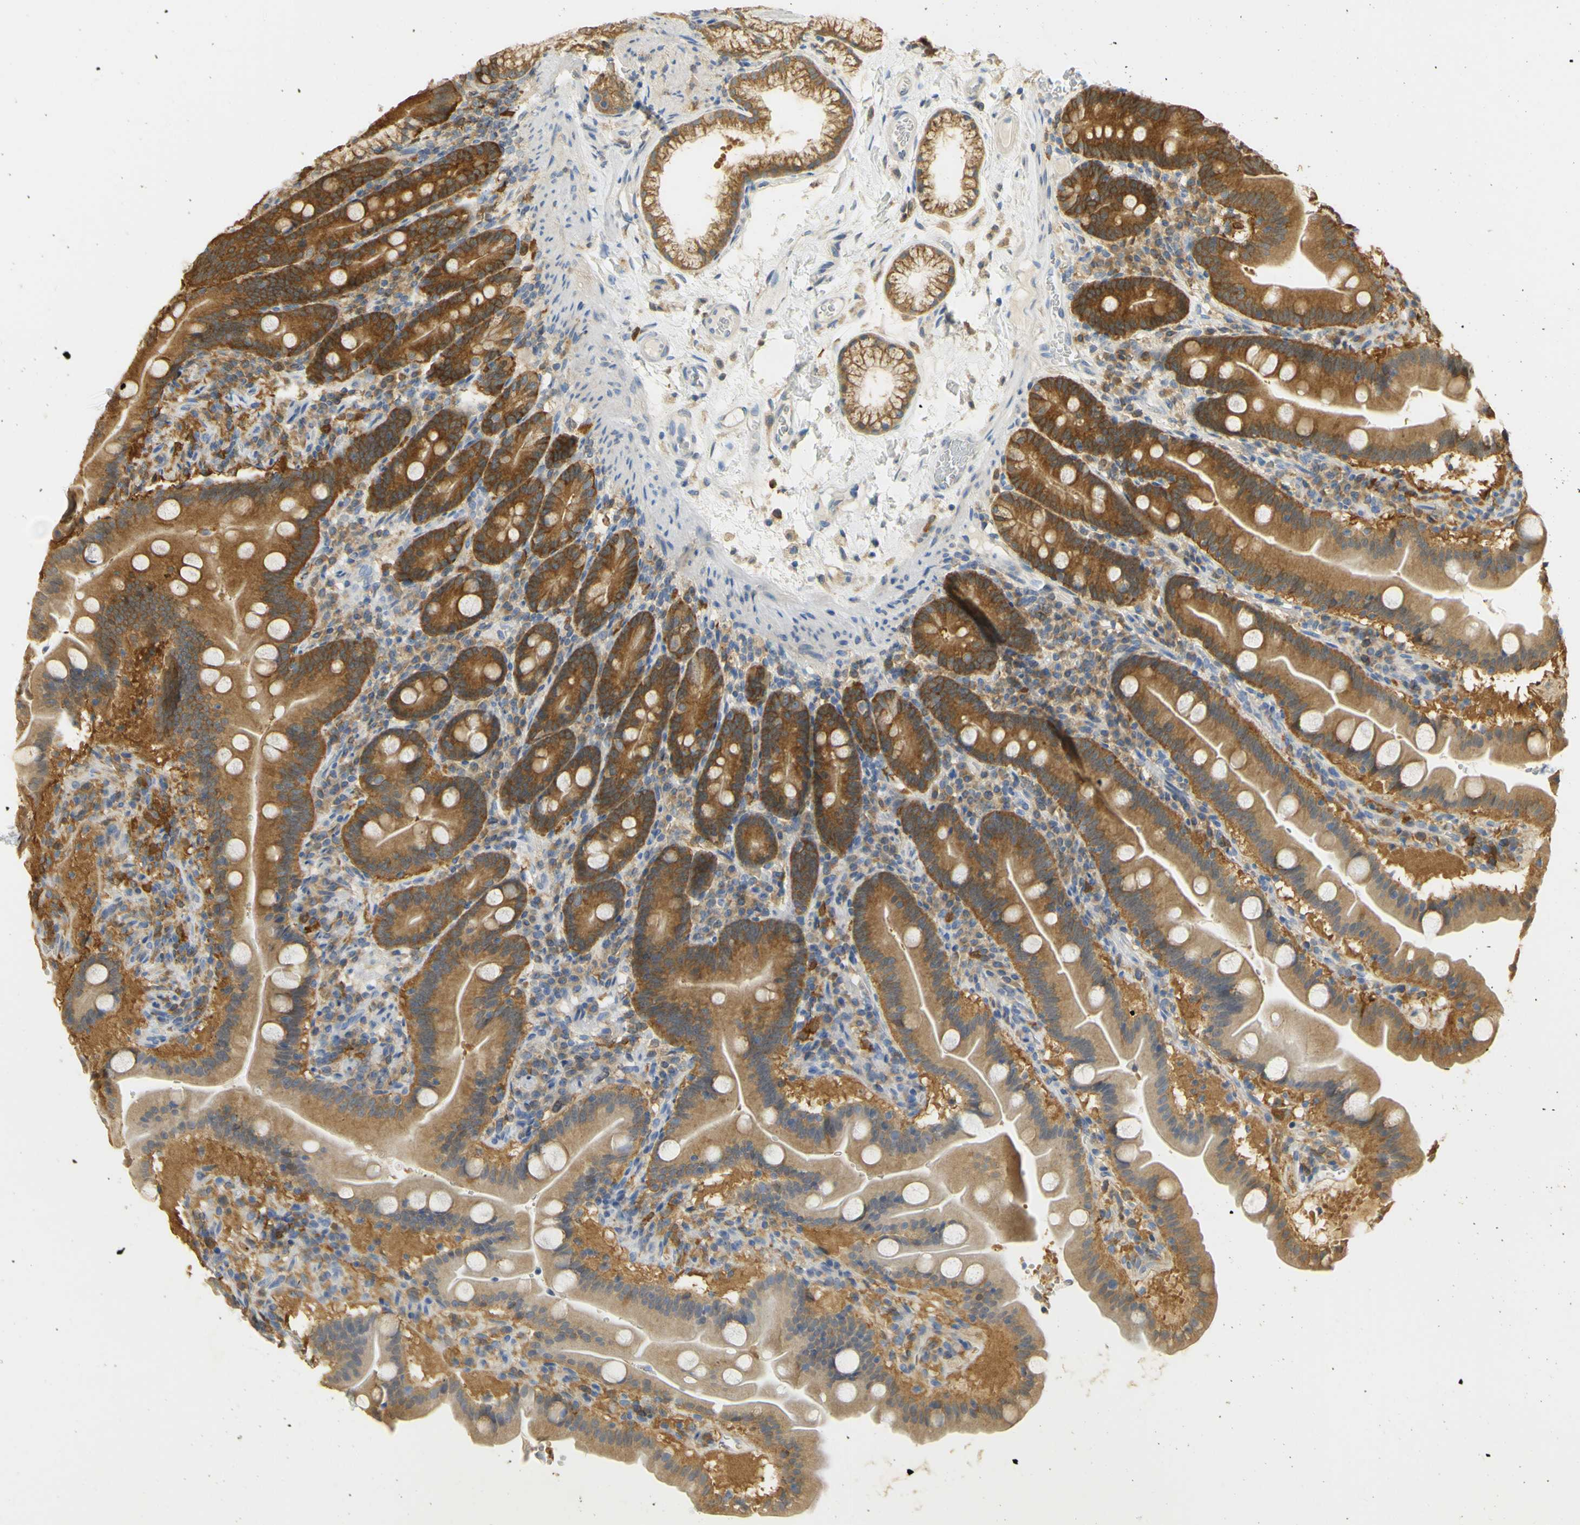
{"staining": {"intensity": "moderate", "quantity": ">75%", "location": "cytoplasmic/membranous"}, "tissue": "duodenum", "cell_type": "Glandular cells", "image_type": "normal", "snomed": [{"axis": "morphology", "description": "Normal tissue, NOS"}, {"axis": "topography", "description": "Duodenum"}], "caption": "A brown stain shows moderate cytoplasmic/membranous staining of a protein in glandular cells of benign duodenum.", "gene": "PAK1", "patient": {"sex": "male", "age": 54}}